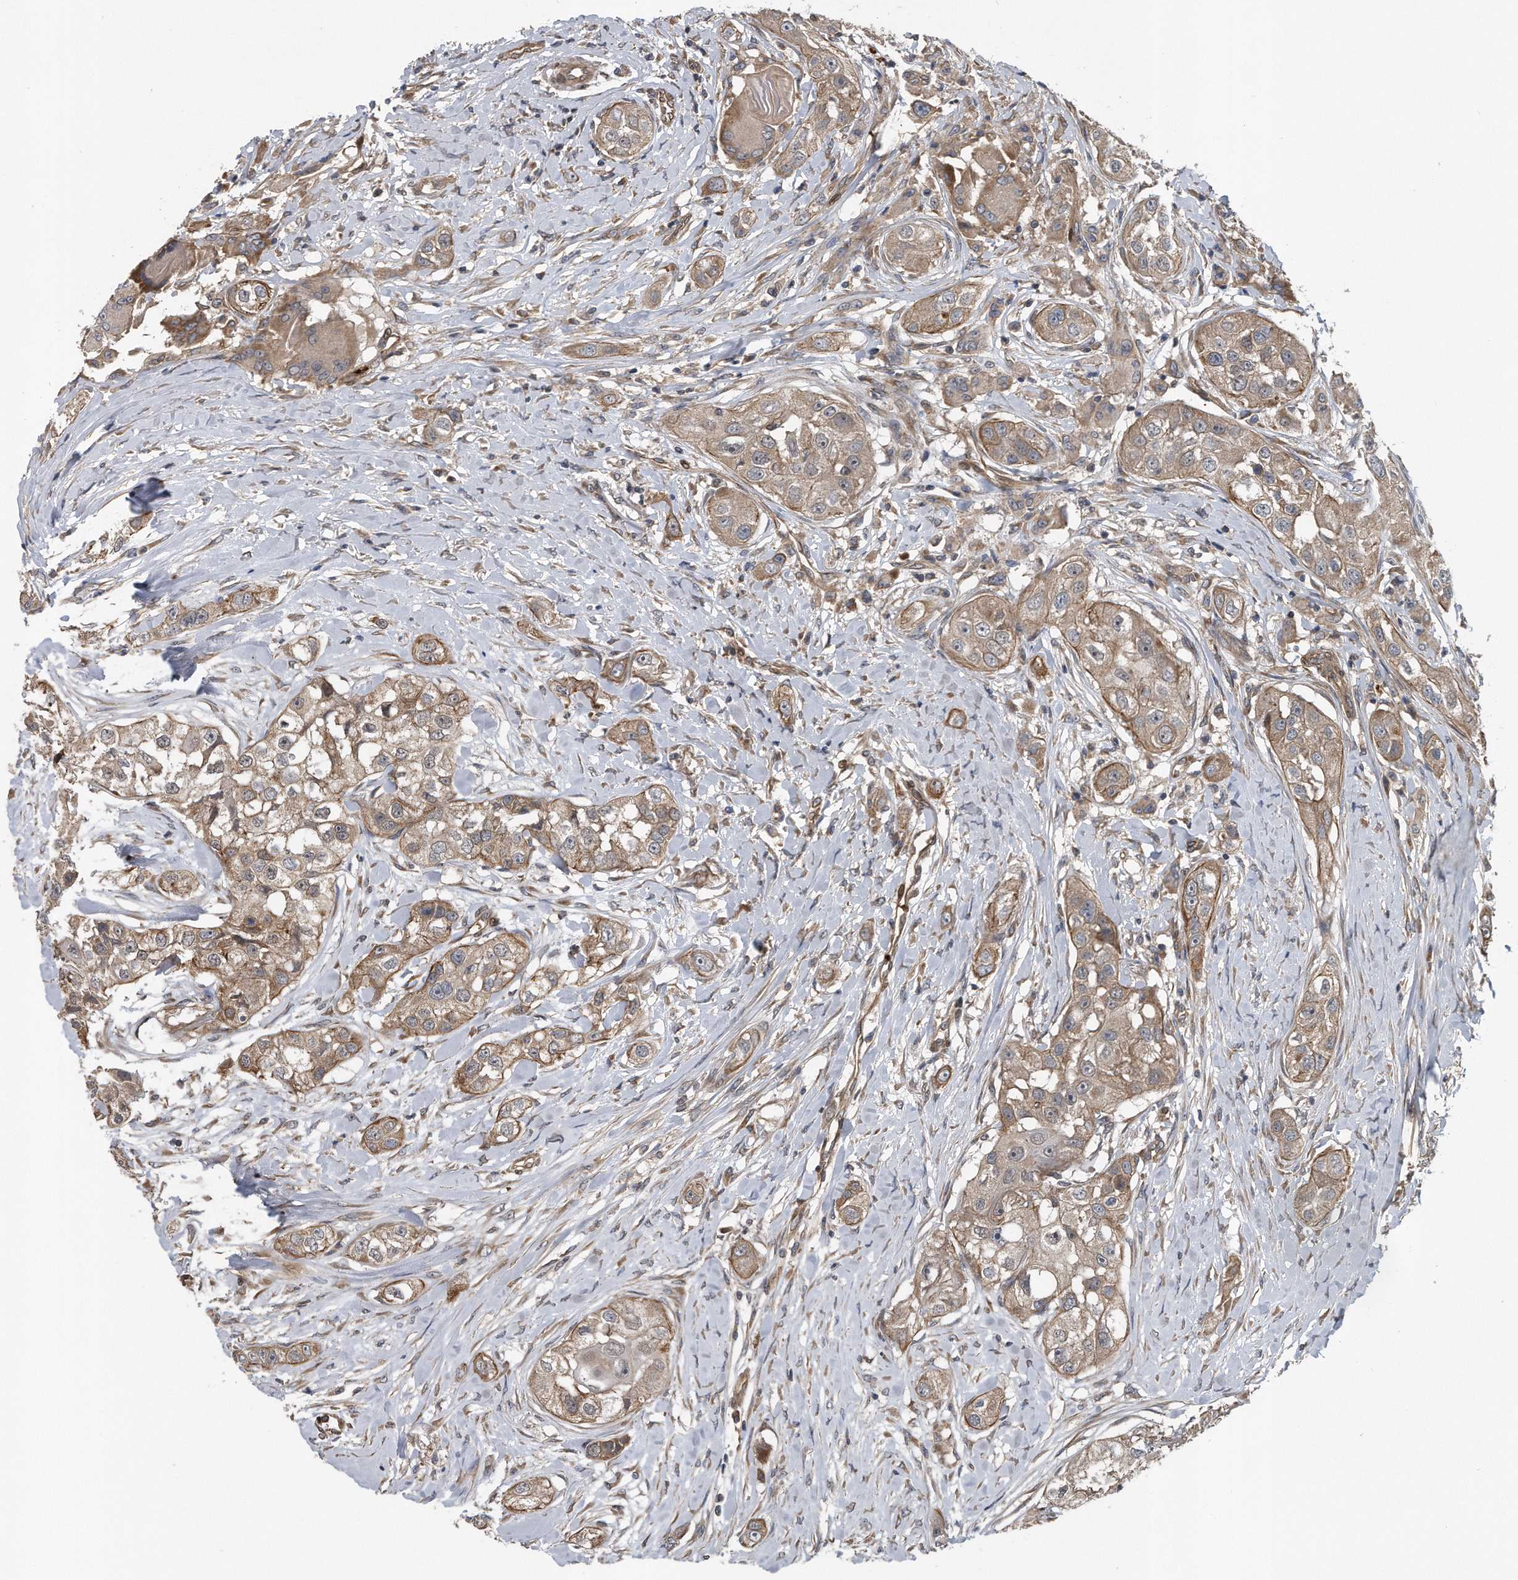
{"staining": {"intensity": "weak", "quantity": ">75%", "location": "cytoplasmic/membranous"}, "tissue": "head and neck cancer", "cell_type": "Tumor cells", "image_type": "cancer", "snomed": [{"axis": "morphology", "description": "Normal tissue, NOS"}, {"axis": "morphology", "description": "Squamous cell carcinoma, NOS"}, {"axis": "topography", "description": "Skeletal muscle"}, {"axis": "topography", "description": "Head-Neck"}], "caption": "Immunohistochemistry (IHC) photomicrograph of neoplastic tissue: squamous cell carcinoma (head and neck) stained using immunohistochemistry demonstrates low levels of weak protein expression localized specifically in the cytoplasmic/membranous of tumor cells, appearing as a cytoplasmic/membranous brown color.", "gene": "ZNF79", "patient": {"sex": "male", "age": 51}}